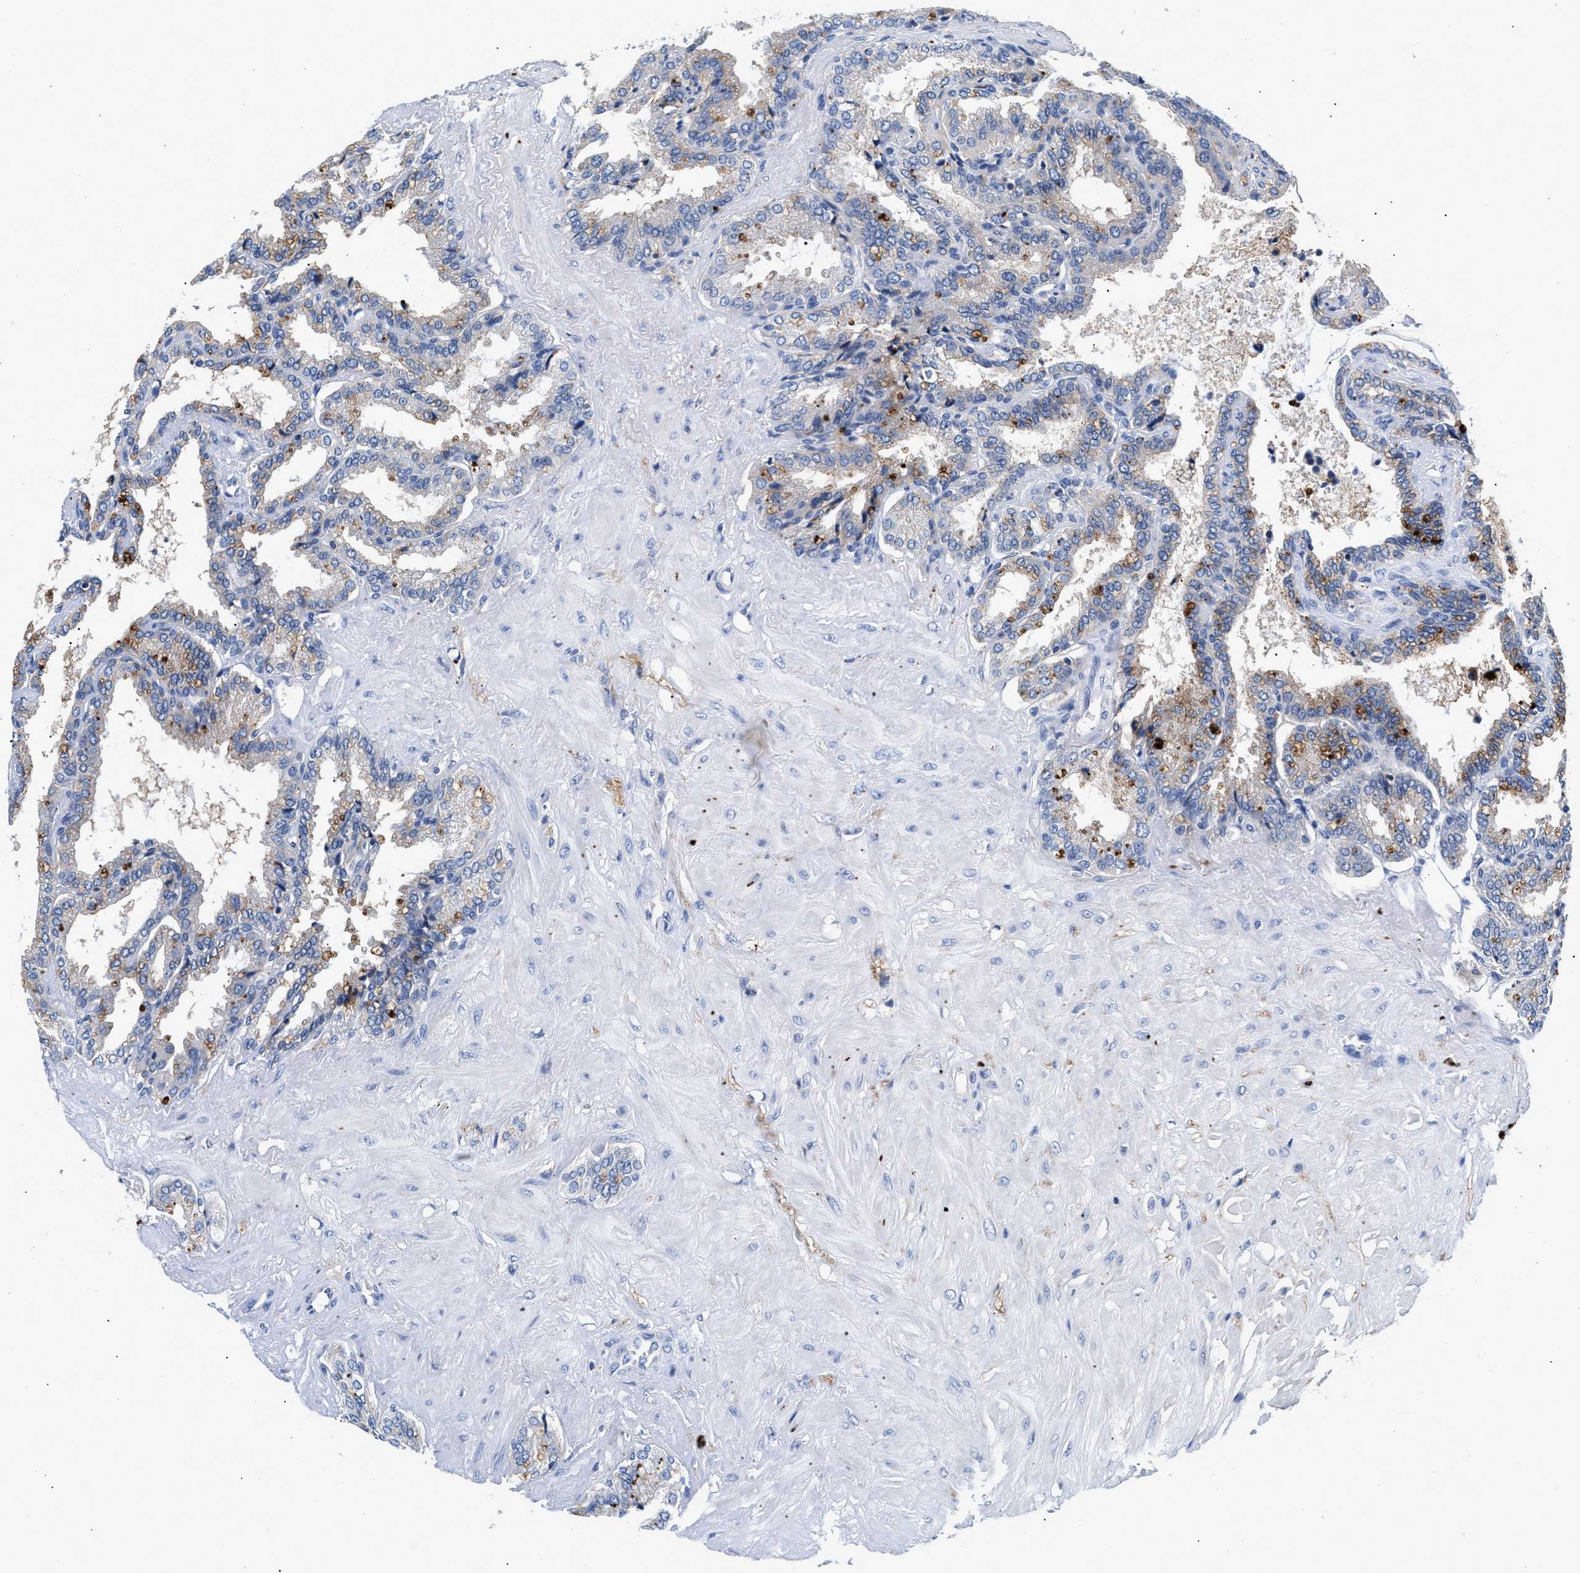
{"staining": {"intensity": "moderate", "quantity": "<25%", "location": "cytoplasmic/membranous"}, "tissue": "seminal vesicle", "cell_type": "Glandular cells", "image_type": "normal", "snomed": [{"axis": "morphology", "description": "Normal tissue, NOS"}, {"axis": "topography", "description": "Seminal veicle"}], "caption": "A brown stain shows moderate cytoplasmic/membranous positivity of a protein in glandular cells of benign seminal vesicle. (Brightfield microscopy of DAB IHC at high magnification).", "gene": "GNAI3", "patient": {"sex": "male", "age": 46}}